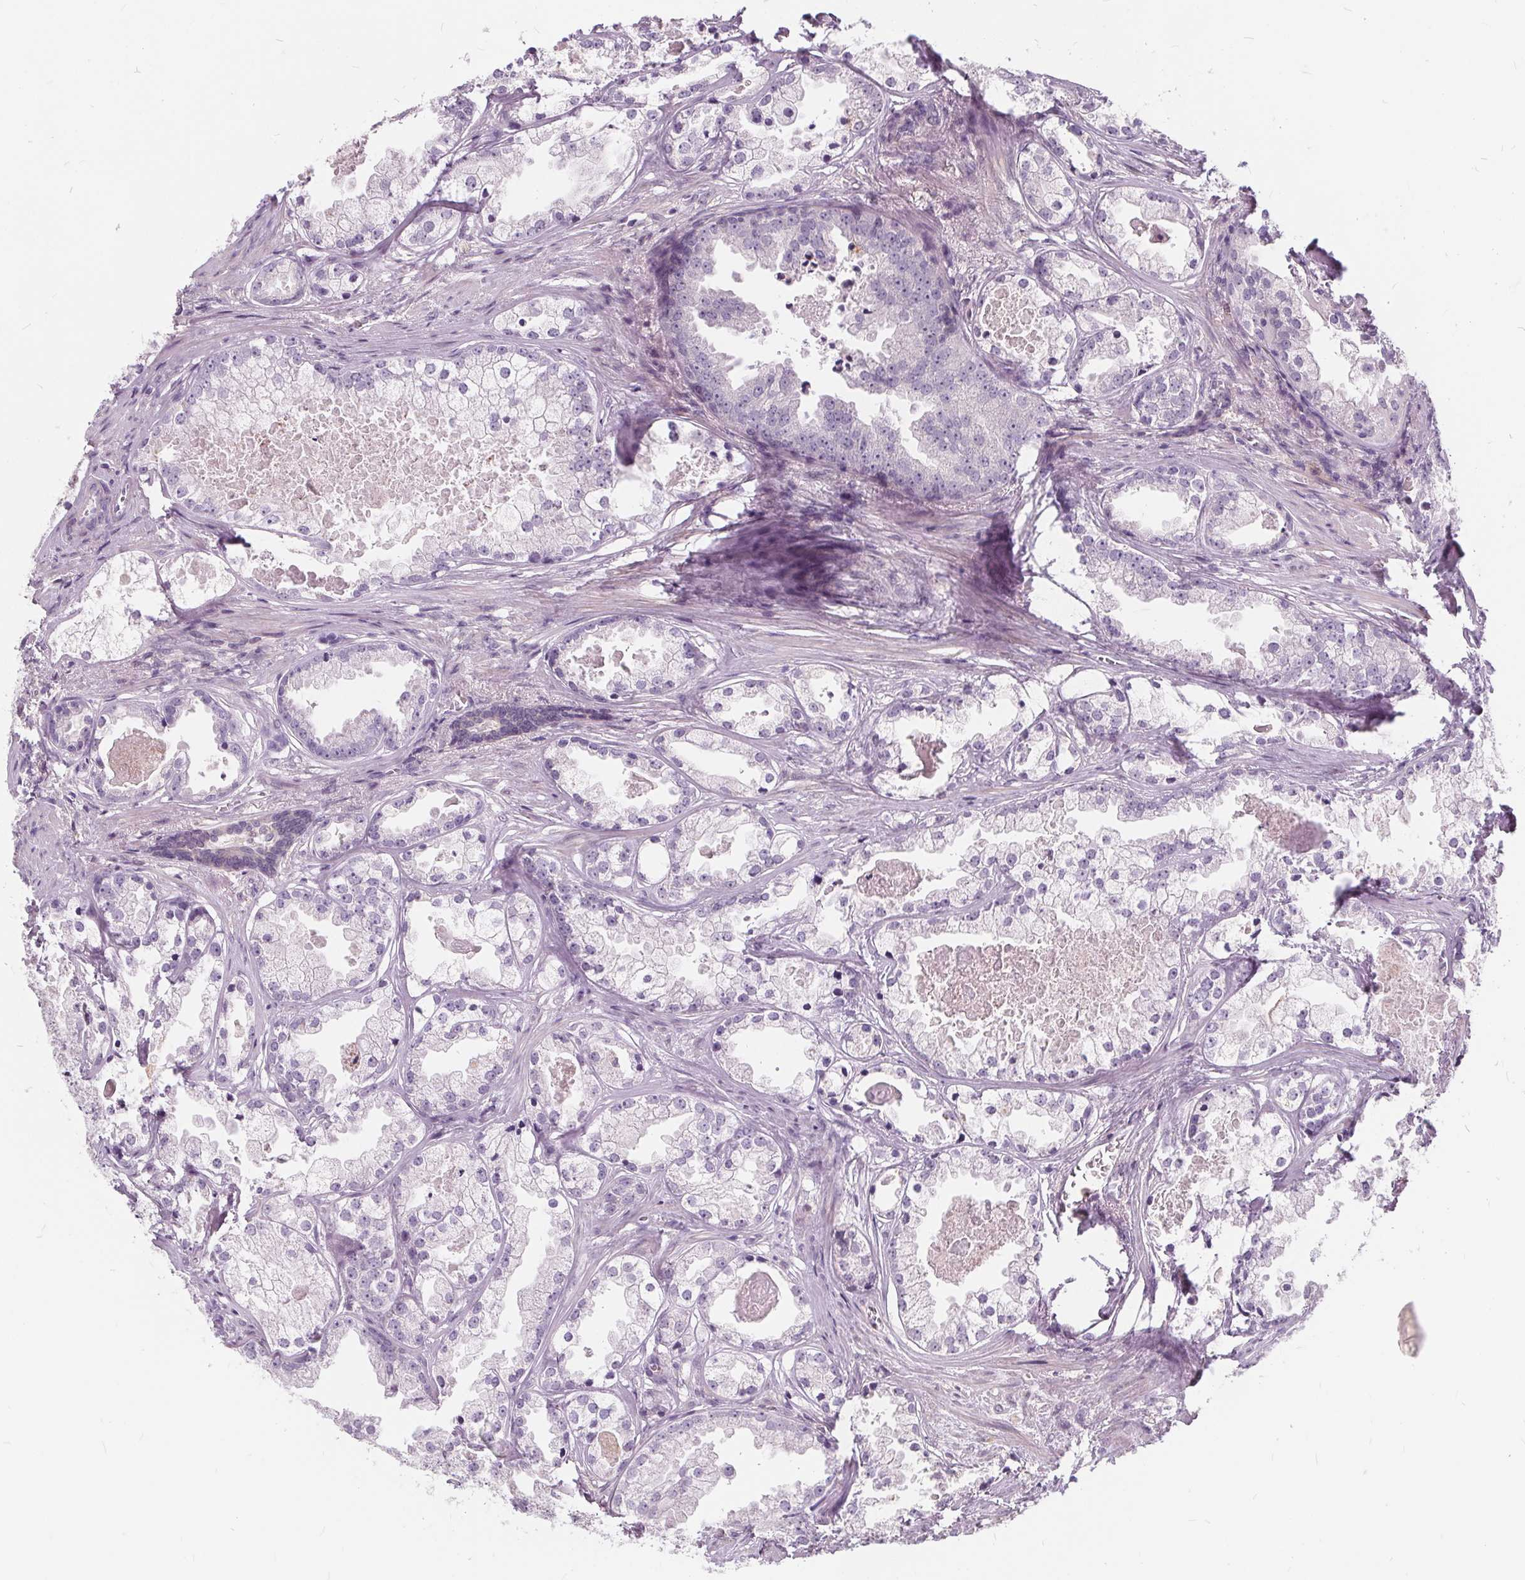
{"staining": {"intensity": "negative", "quantity": "none", "location": "none"}, "tissue": "prostate cancer", "cell_type": "Tumor cells", "image_type": "cancer", "snomed": [{"axis": "morphology", "description": "Adenocarcinoma, Low grade"}, {"axis": "topography", "description": "Prostate"}], "caption": "The micrograph exhibits no significant staining in tumor cells of prostate low-grade adenocarcinoma. Nuclei are stained in blue.", "gene": "HAAO", "patient": {"sex": "male", "age": 65}}